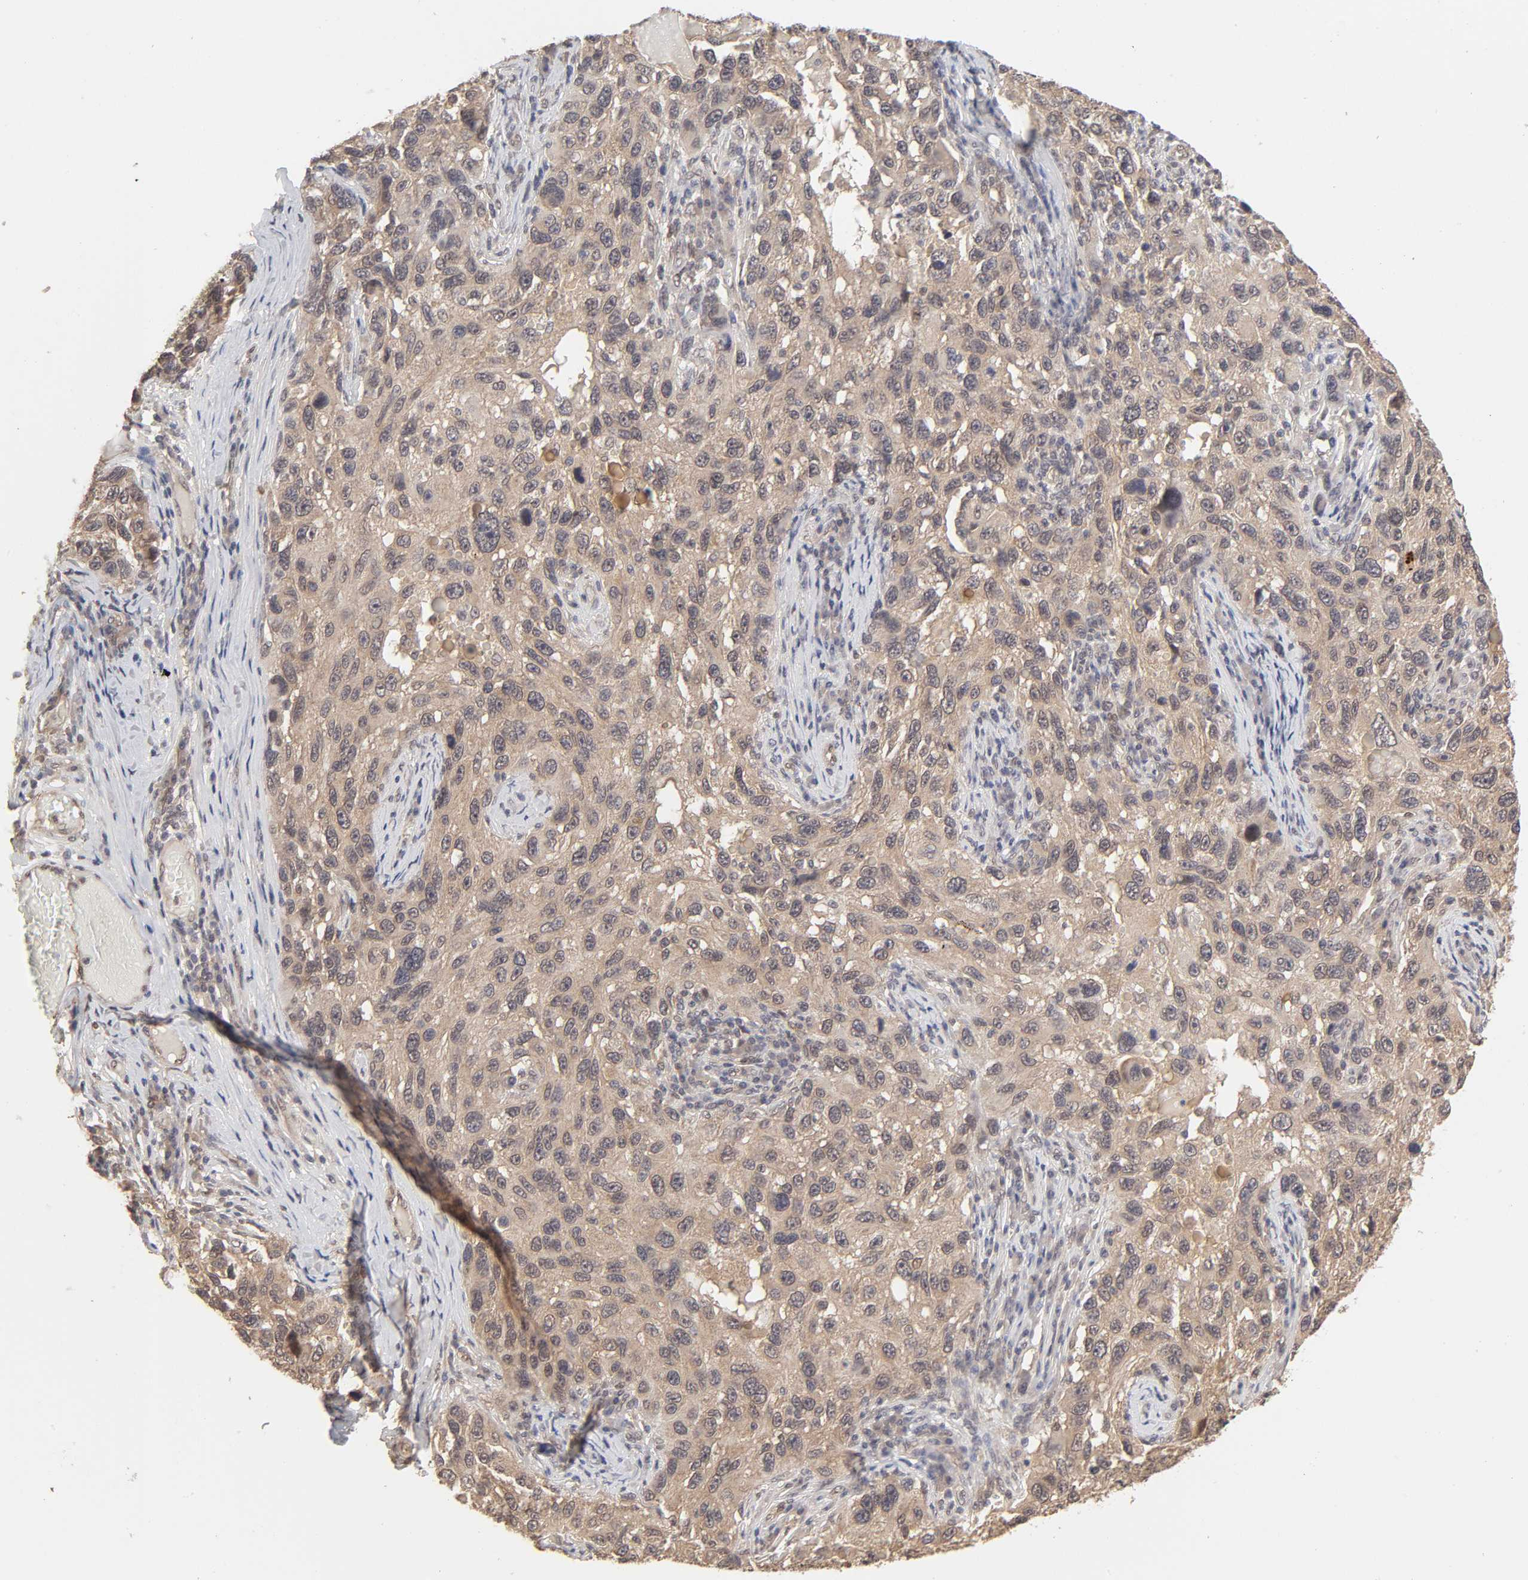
{"staining": {"intensity": "moderate", "quantity": ">75%", "location": "cytoplasmic/membranous"}, "tissue": "melanoma", "cell_type": "Tumor cells", "image_type": "cancer", "snomed": [{"axis": "morphology", "description": "Malignant melanoma, NOS"}, {"axis": "topography", "description": "Skin"}], "caption": "Immunohistochemical staining of human melanoma demonstrates medium levels of moderate cytoplasmic/membranous protein positivity in approximately >75% of tumor cells.", "gene": "MAPK1", "patient": {"sex": "male", "age": 53}}